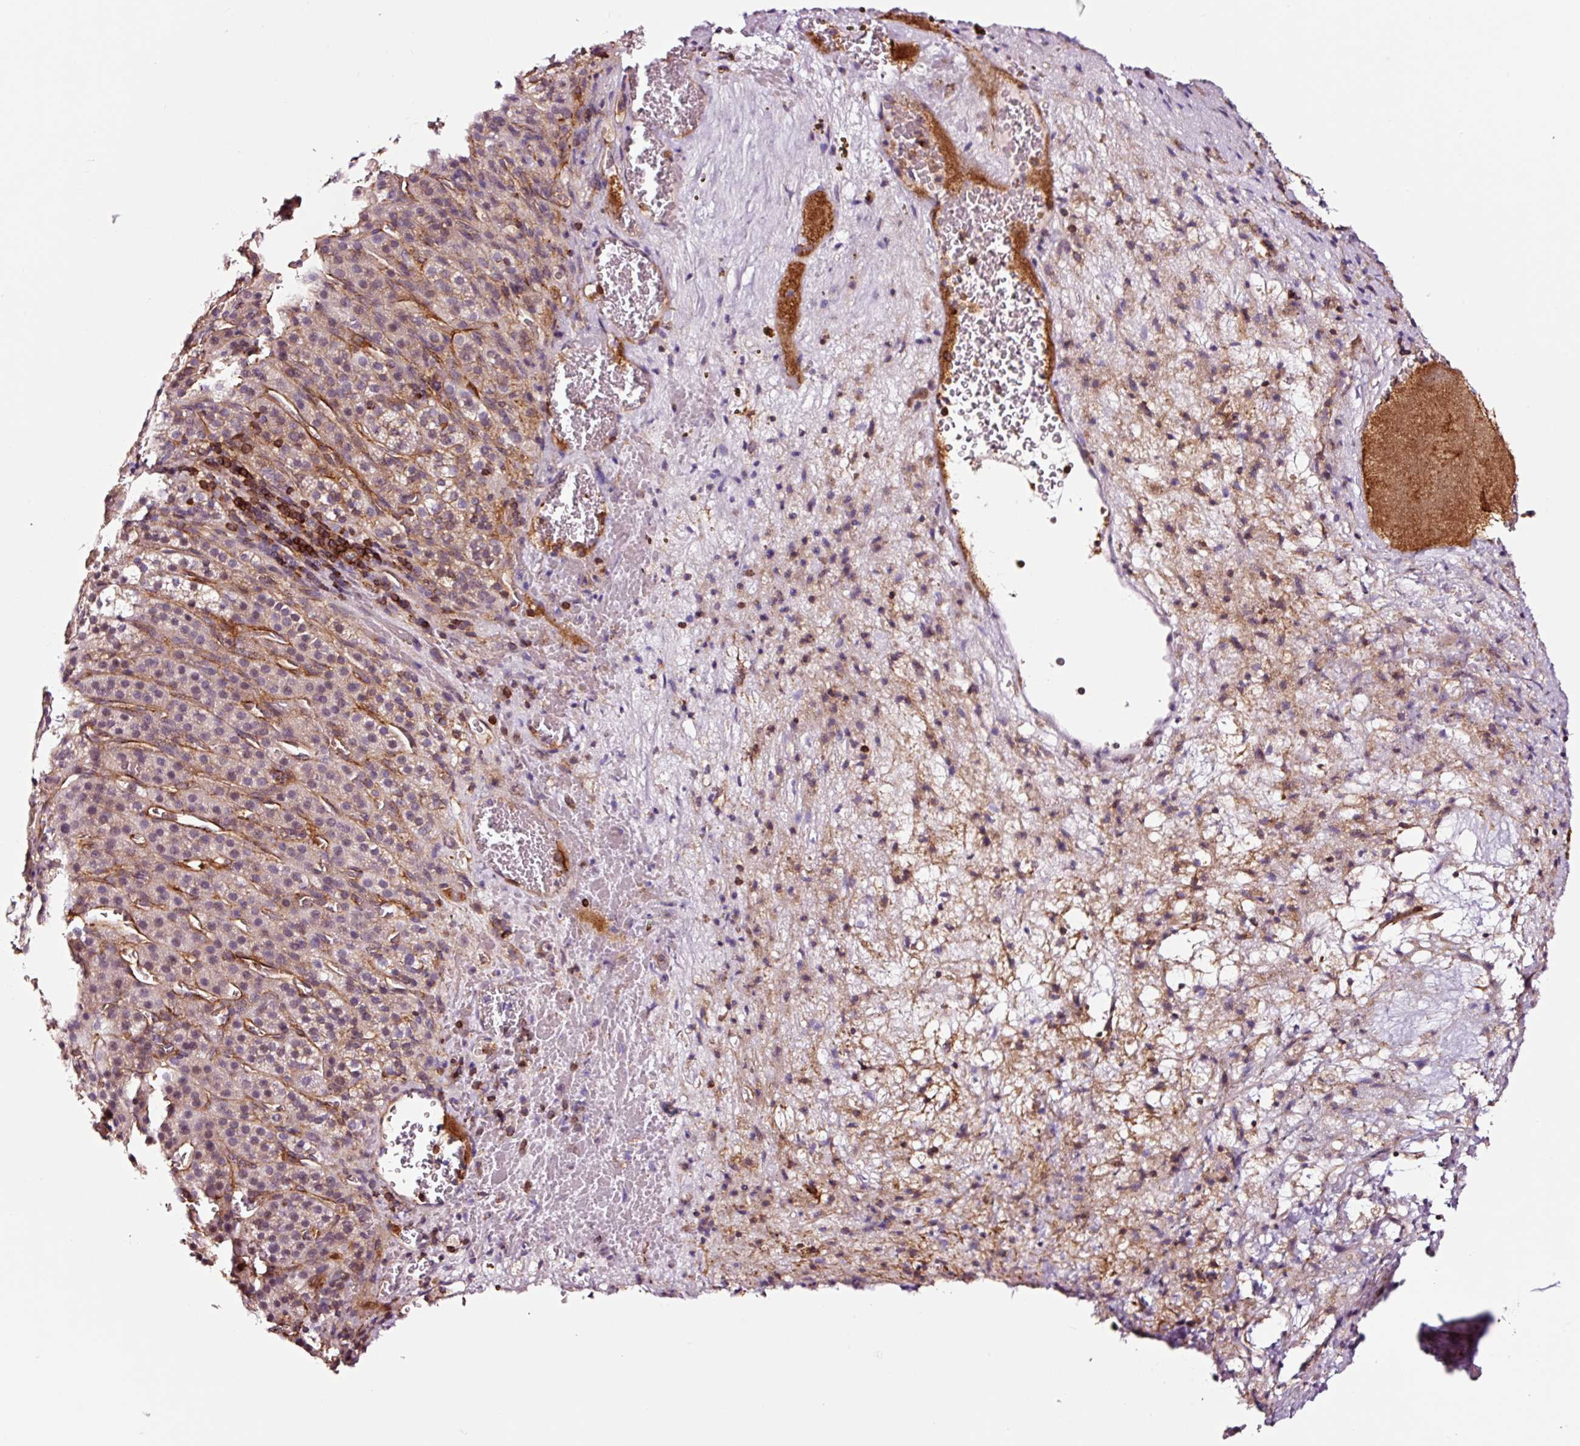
{"staining": {"intensity": "moderate", "quantity": "<25%", "location": "cytoplasmic/membranous,nuclear"}, "tissue": "adrenal gland", "cell_type": "Glandular cells", "image_type": "normal", "snomed": [{"axis": "morphology", "description": "Normal tissue, NOS"}, {"axis": "topography", "description": "Adrenal gland"}], "caption": "Immunohistochemistry (IHC) micrograph of benign human adrenal gland stained for a protein (brown), which shows low levels of moderate cytoplasmic/membranous,nuclear staining in approximately <25% of glandular cells.", "gene": "ADD3", "patient": {"sex": "female", "age": 41}}